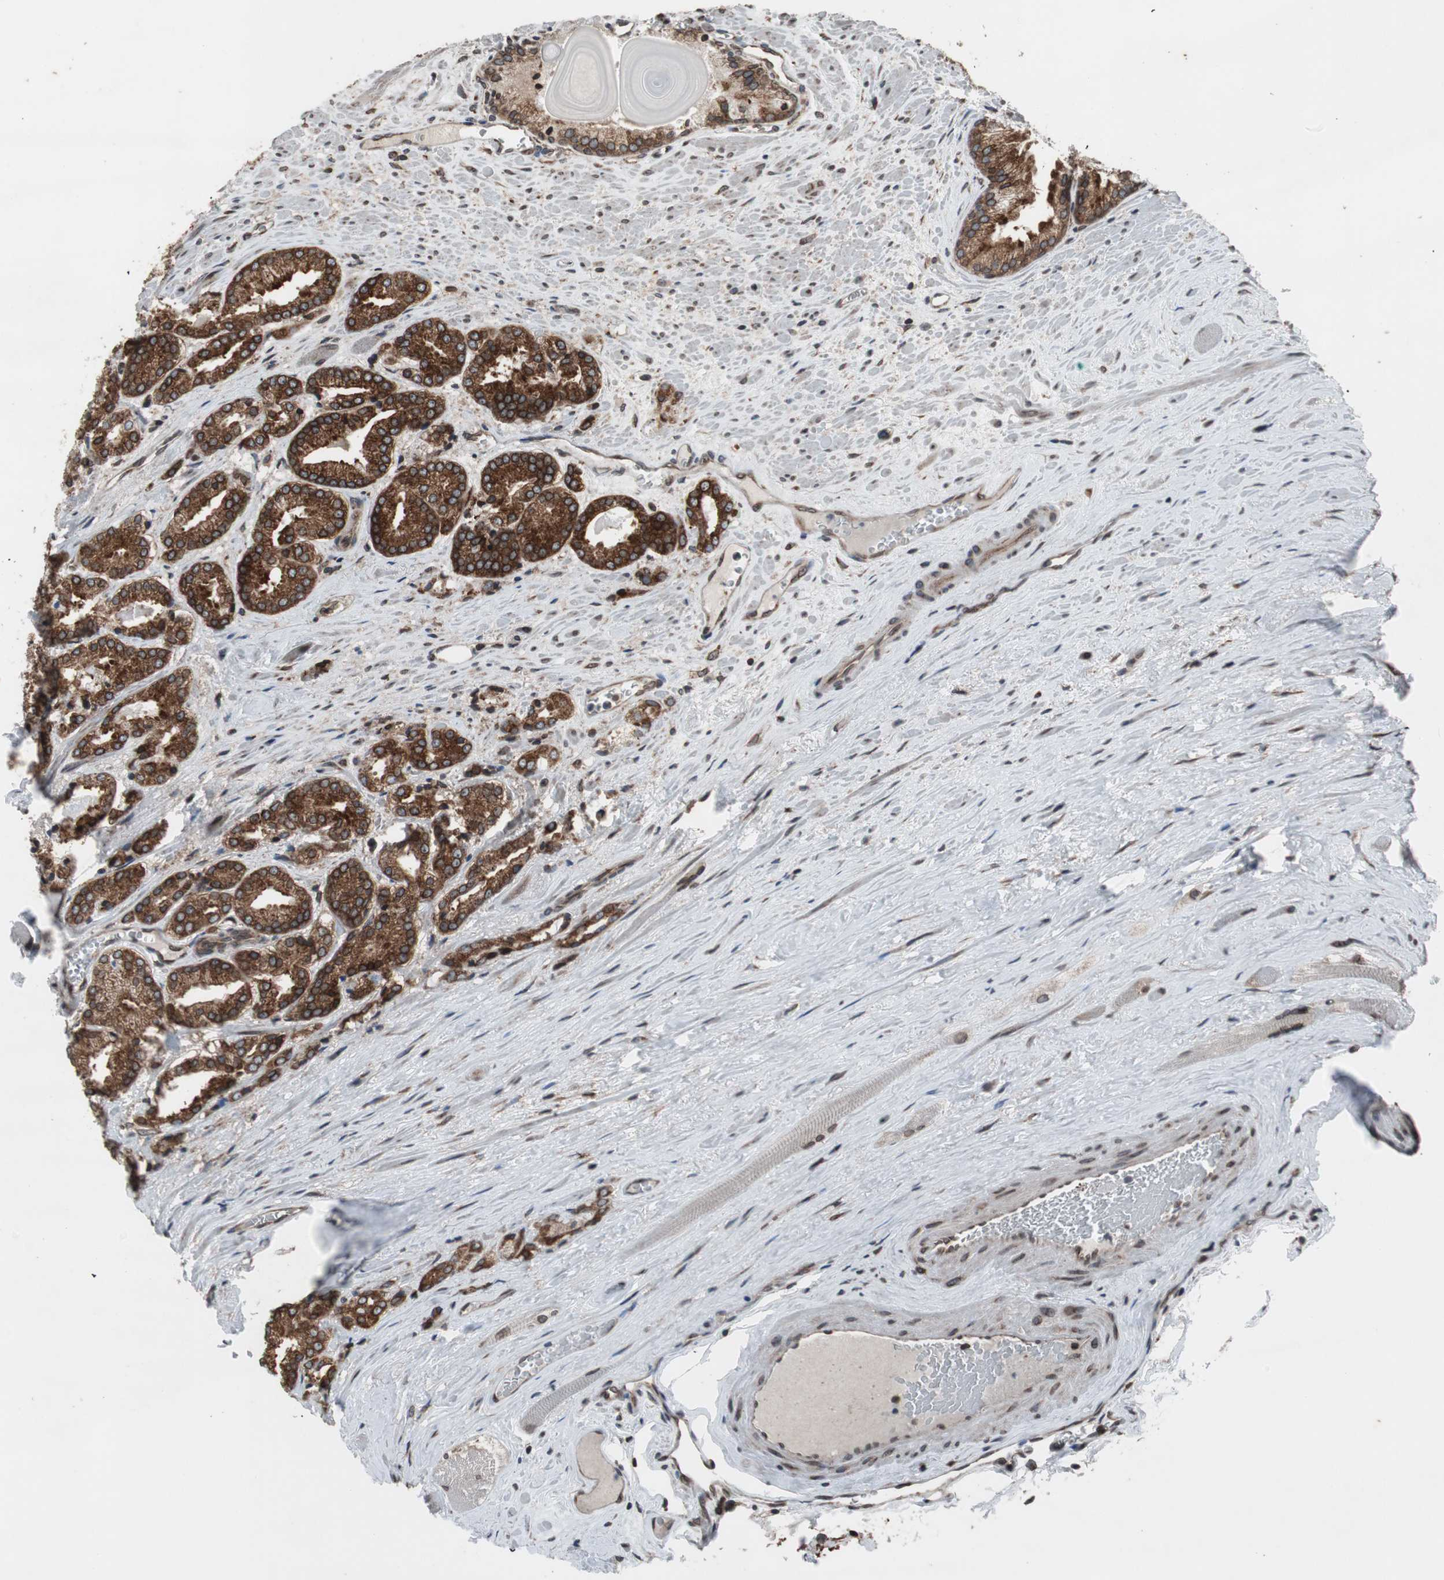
{"staining": {"intensity": "strong", "quantity": ">75%", "location": "cytoplasmic/membranous,nuclear"}, "tissue": "prostate cancer", "cell_type": "Tumor cells", "image_type": "cancer", "snomed": [{"axis": "morphology", "description": "Adenocarcinoma, Low grade"}, {"axis": "topography", "description": "Prostate"}], "caption": "Protein staining exhibits strong cytoplasmic/membranous and nuclear expression in about >75% of tumor cells in adenocarcinoma (low-grade) (prostate).", "gene": "NUP62", "patient": {"sex": "male", "age": 59}}